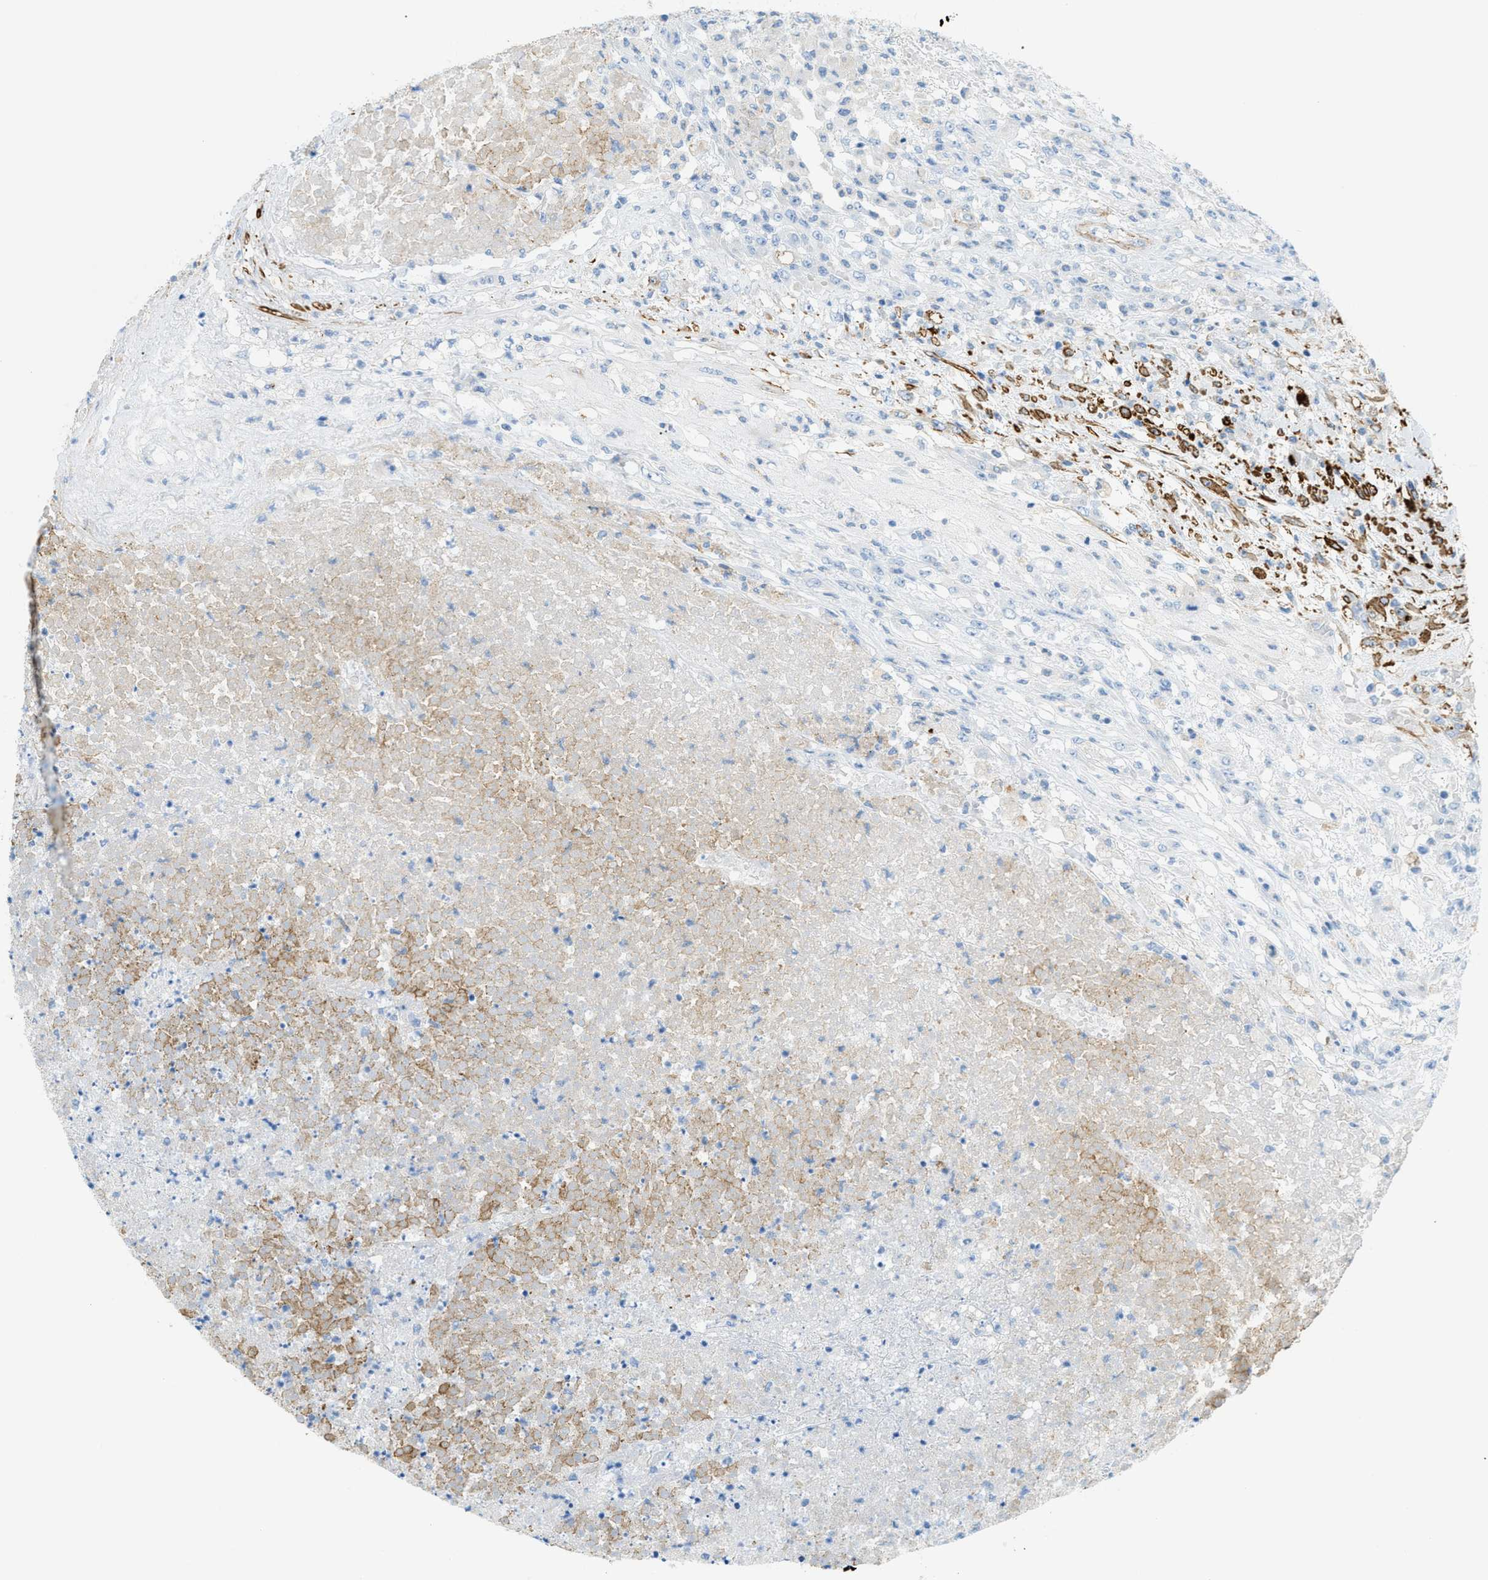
{"staining": {"intensity": "negative", "quantity": "none", "location": "none"}, "tissue": "testis cancer", "cell_type": "Tumor cells", "image_type": "cancer", "snomed": [{"axis": "morphology", "description": "Seminoma, NOS"}, {"axis": "topography", "description": "Testis"}], "caption": "IHC of seminoma (testis) demonstrates no positivity in tumor cells. Brightfield microscopy of immunohistochemistry (IHC) stained with DAB (brown) and hematoxylin (blue), captured at high magnification.", "gene": "MYH11", "patient": {"sex": "male", "age": 59}}